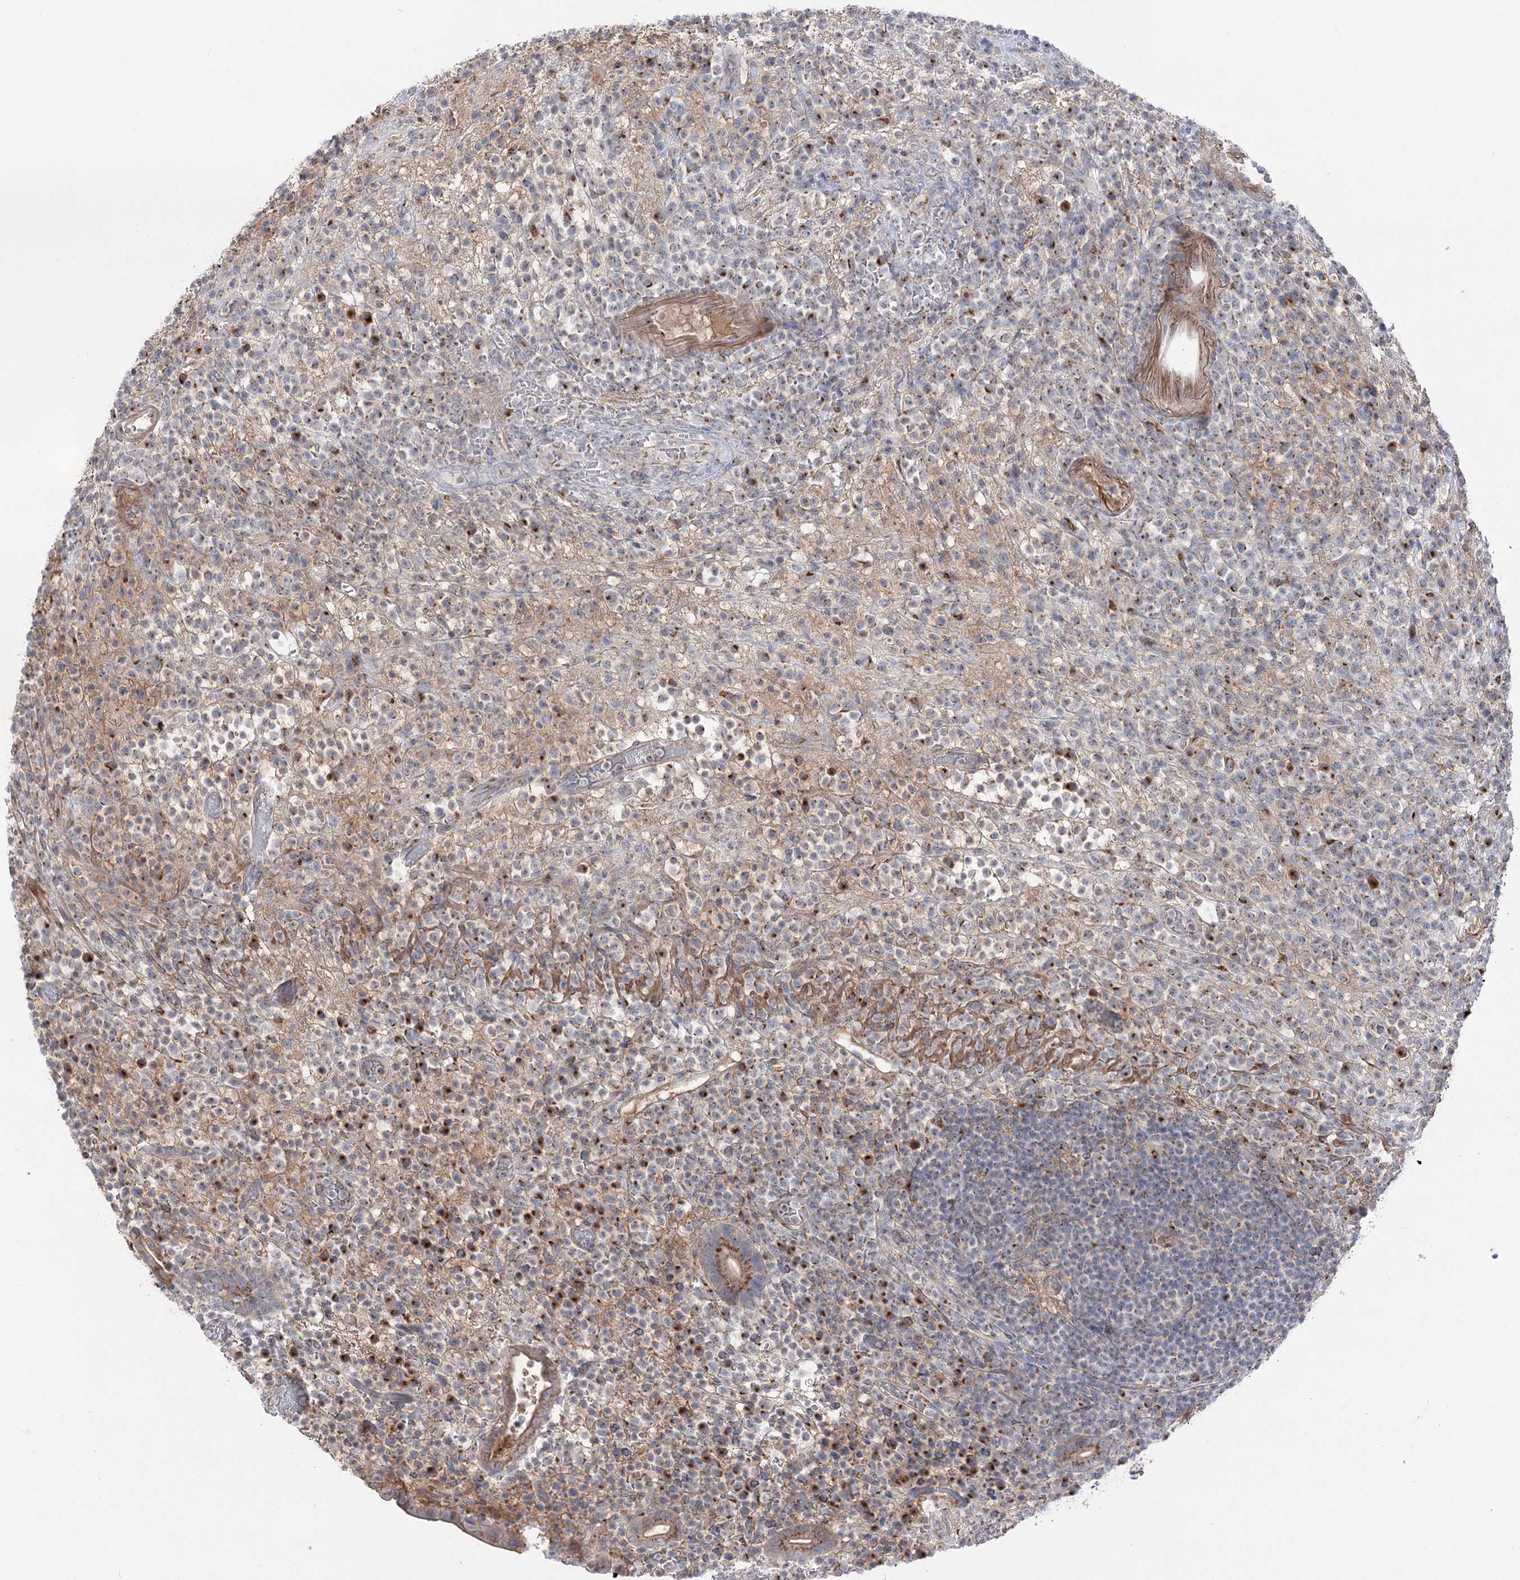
{"staining": {"intensity": "moderate", "quantity": "<25%", "location": "cytoplasmic/membranous"}, "tissue": "lymphoma", "cell_type": "Tumor cells", "image_type": "cancer", "snomed": [{"axis": "morphology", "description": "Malignant lymphoma, non-Hodgkin's type, High grade"}, {"axis": "topography", "description": "Colon"}], "caption": "Lymphoma stained for a protein displays moderate cytoplasmic/membranous positivity in tumor cells.", "gene": "GBF1", "patient": {"sex": "female", "age": 53}}